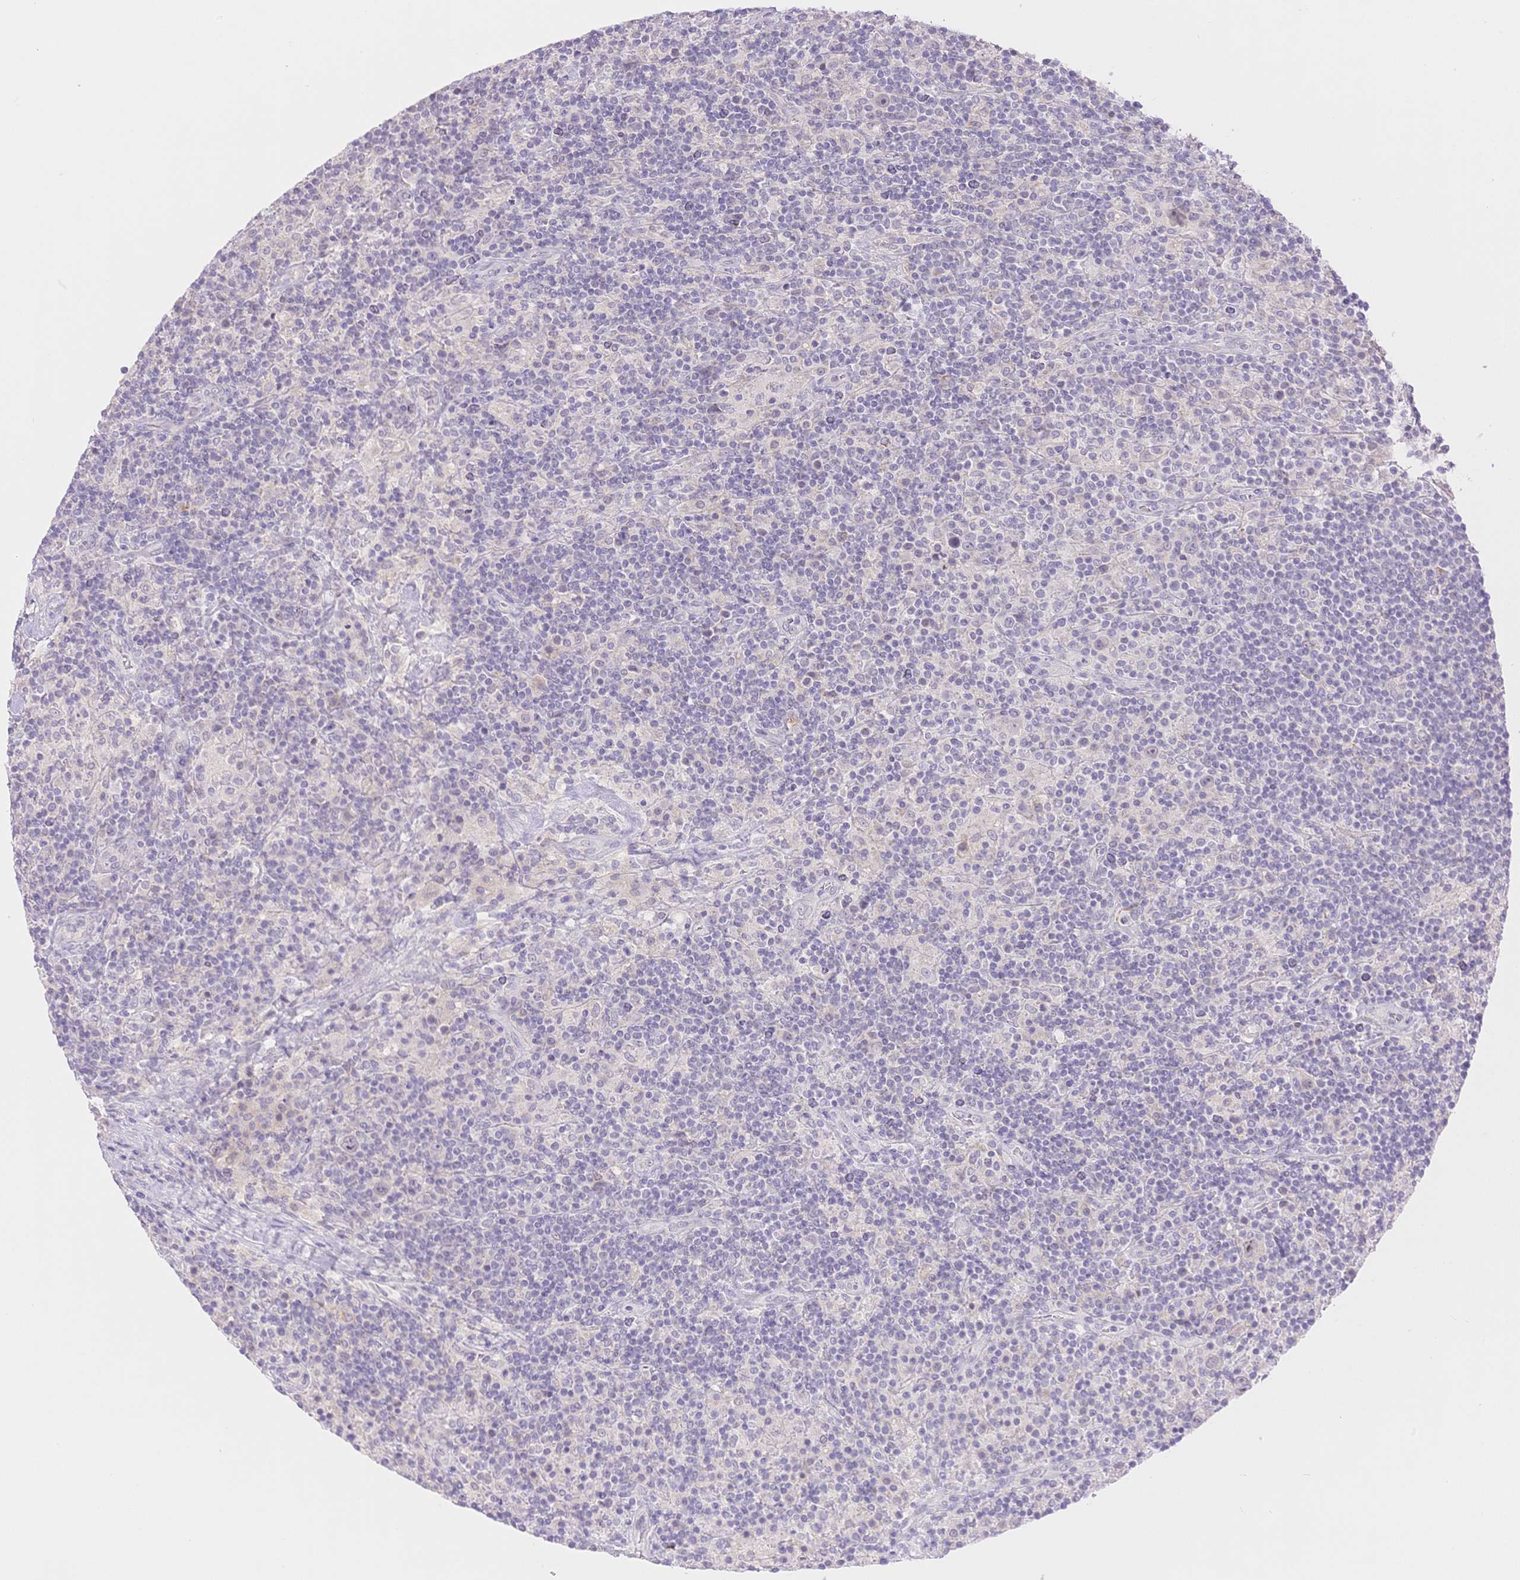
{"staining": {"intensity": "negative", "quantity": "none", "location": "none"}, "tissue": "lymphoma", "cell_type": "Tumor cells", "image_type": "cancer", "snomed": [{"axis": "morphology", "description": "Hodgkin's disease, NOS"}, {"axis": "topography", "description": "Lymph node"}], "caption": "This is an immunohistochemistry (IHC) histopathology image of human Hodgkin's disease. There is no expression in tumor cells.", "gene": "WDR54", "patient": {"sex": "male", "age": 70}}